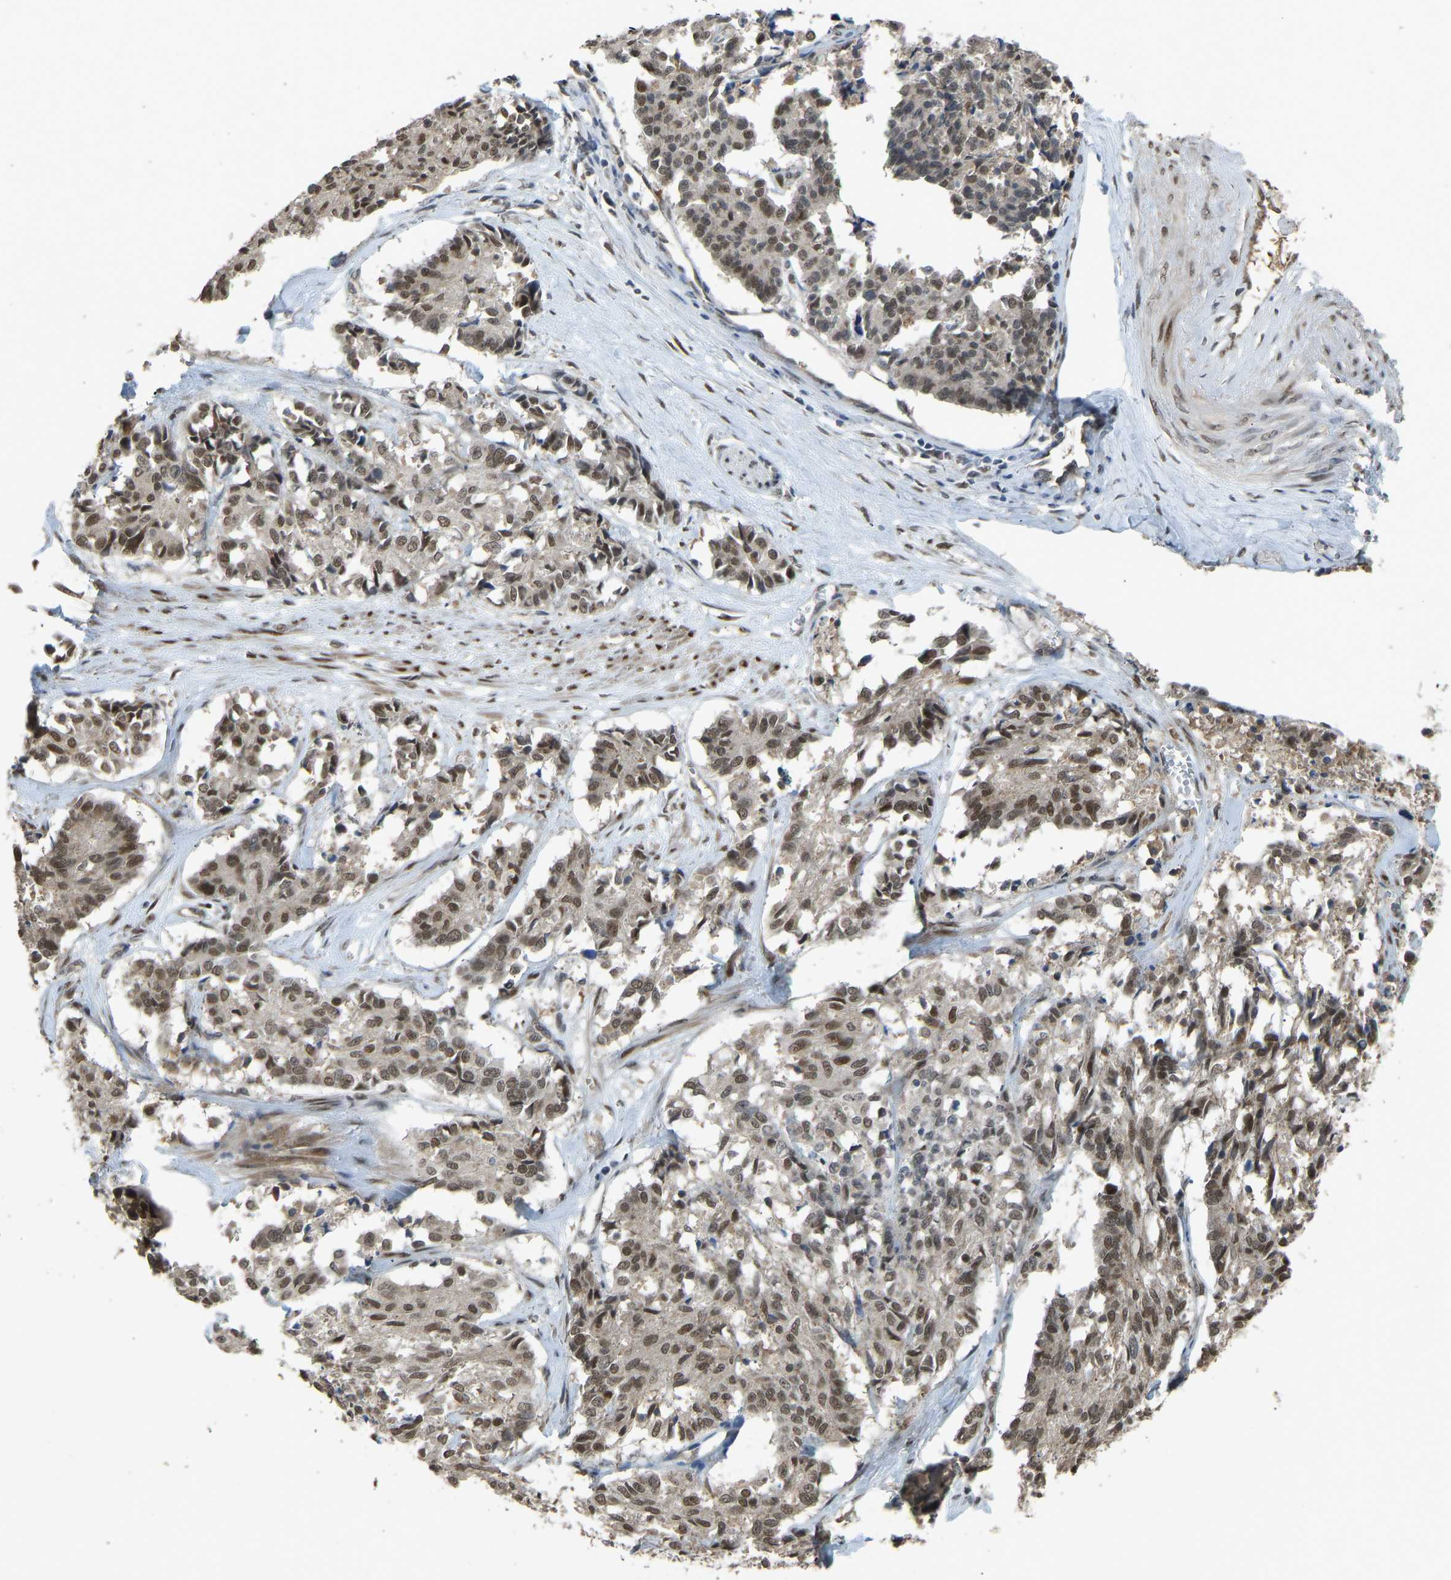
{"staining": {"intensity": "weak", "quantity": ">75%", "location": "nuclear"}, "tissue": "cervical cancer", "cell_type": "Tumor cells", "image_type": "cancer", "snomed": [{"axis": "morphology", "description": "Squamous cell carcinoma, NOS"}, {"axis": "topography", "description": "Cervix"}], "caption": "Protein staining of squamous cell carcinoma (cervical) tissue shows weak nuclear expression in about >75% of tumor cells.", "gene": "KPNA6", "patient": {"sex": "female", "age": 35}}